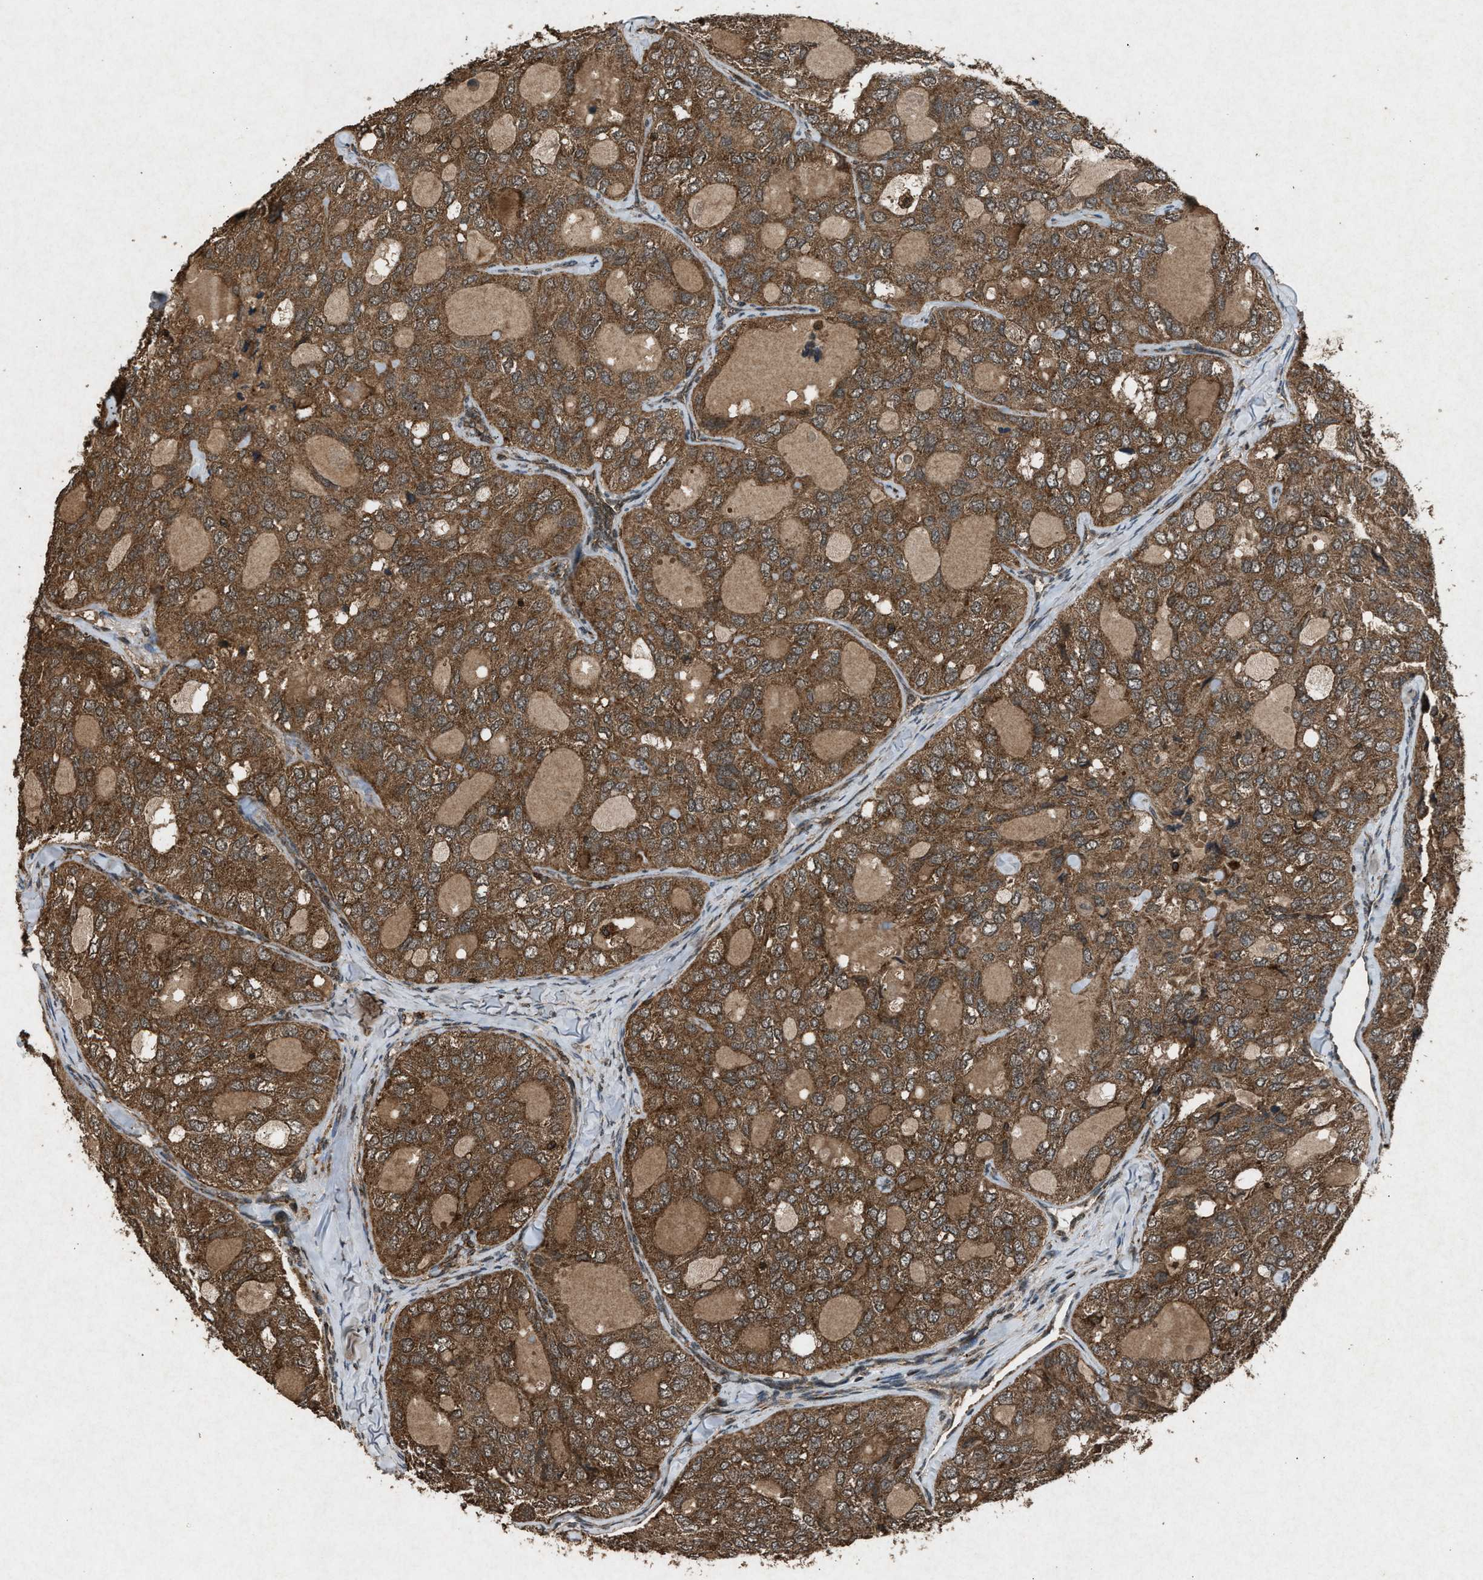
{"staining": {"intensity": "strong", "quantity": ">75%", "location": "cytoplasmic/membranous"}, "tissue": "thyroid cancer", "cell_type": "Tumor cells", "image_type": "cancer", "snomed": [{"axis": "morphology", "description": "Follicular adenoma carcinoma, NOS"}, {"axis": "topography", "description": "Thyroid gland"}], "caption": "A histopathology image of thyroid cancer (follicular adenoma carcinoma) stained for a protein reveals strong cytoplasmic/membranous brown staining in tumor cells.", "gene": "OAS1", "patient": {"sex": "male", "age": 75}}